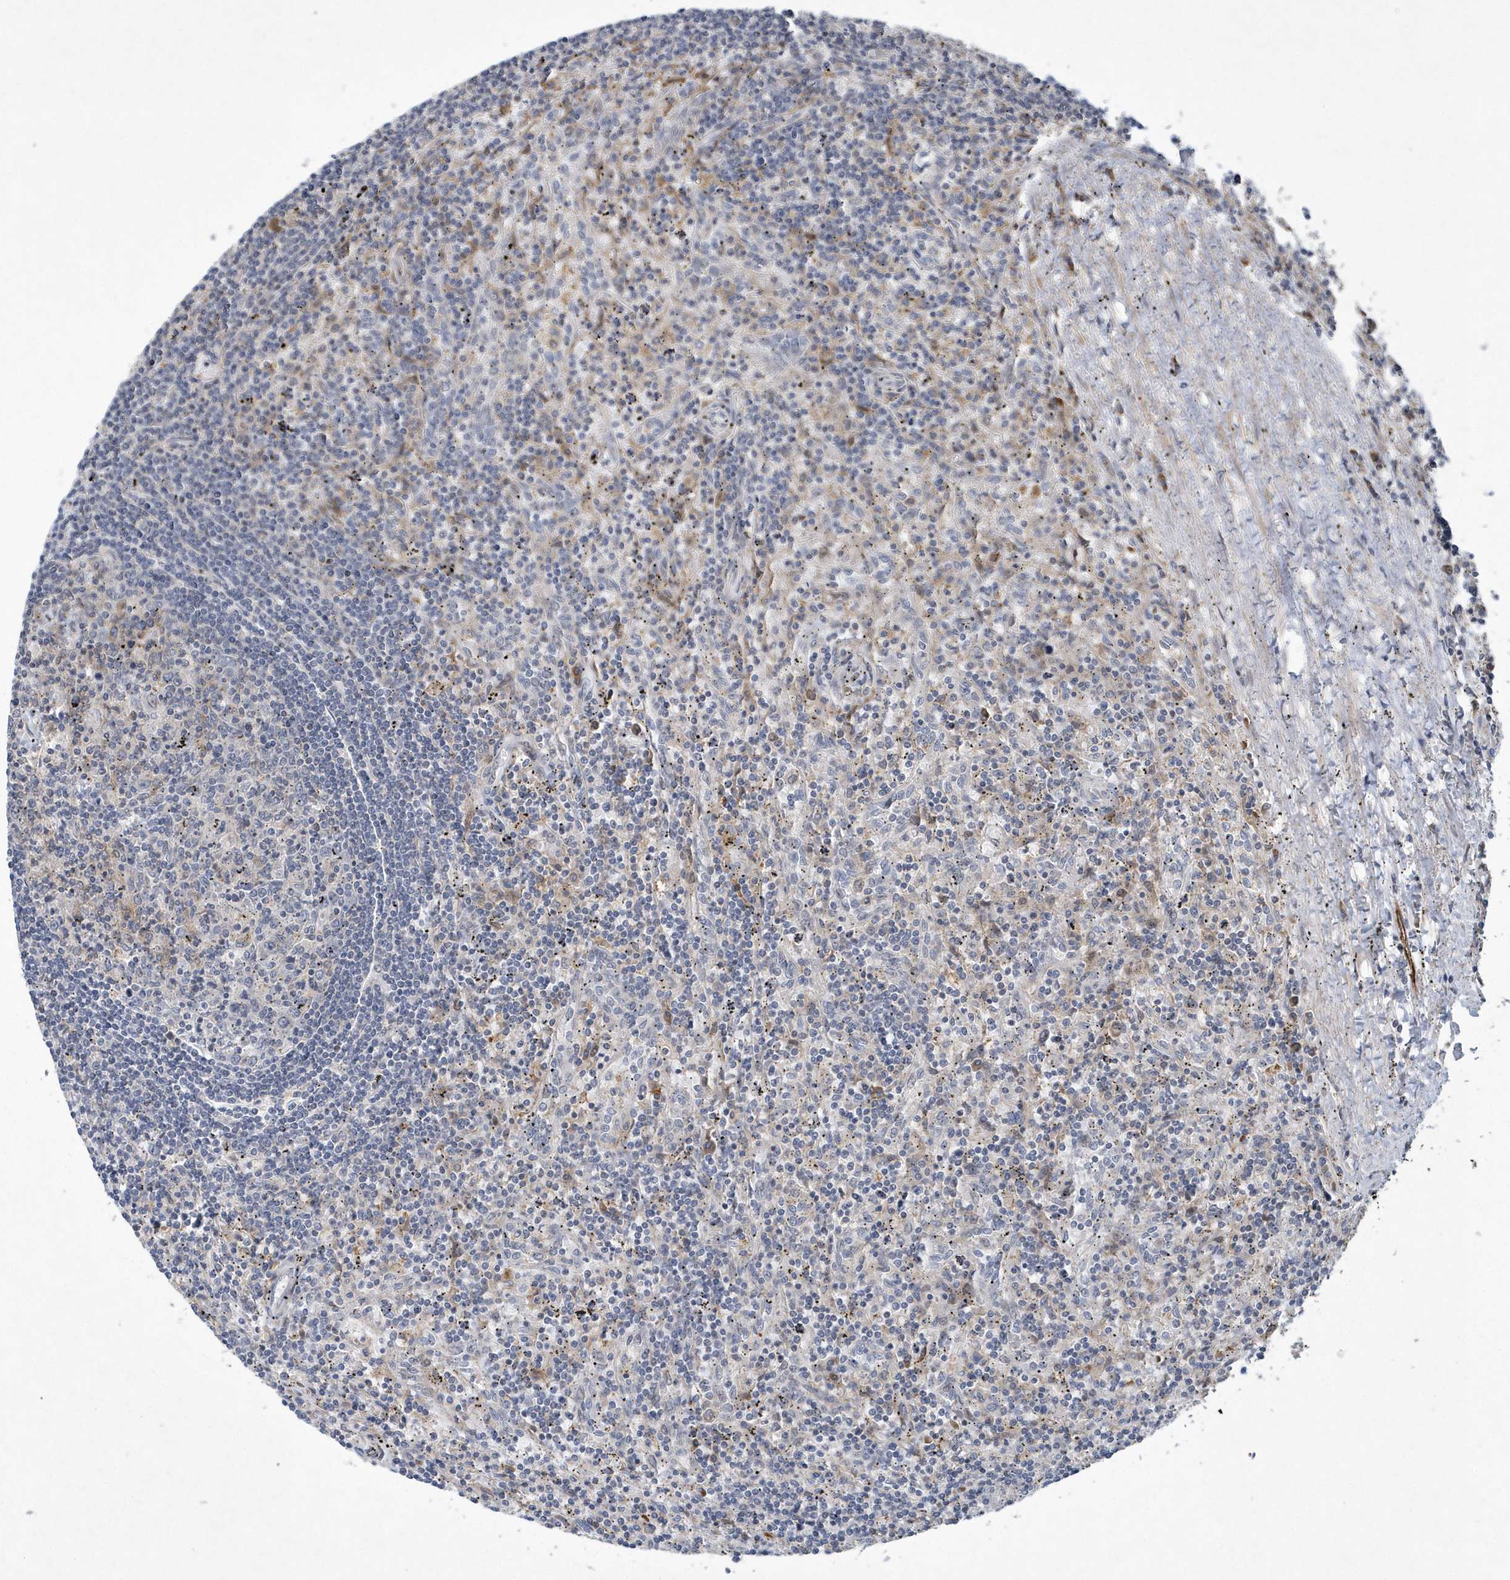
{"staining": {"intensity": "negative", "quantity": "none", "location": "none"}, "tissue": "lymphoma", "cell_type": "Tumor cells", "image_type": "cancer", "snomed": [{"axis": "morphology", "description": "Malignant lymphoma, non-Hodgkin's type, Low grade"}, {"axis": "topography", "description": "Spleen"}], "caption": "DAB immunohistochemical staining of human malignant lymphoma, non-Hodgkin's type (low-grade) demonstrates no significant staining in tumor cells.", "gene": "N4BP2", "patient": {"sex": "male", "age": 76}}